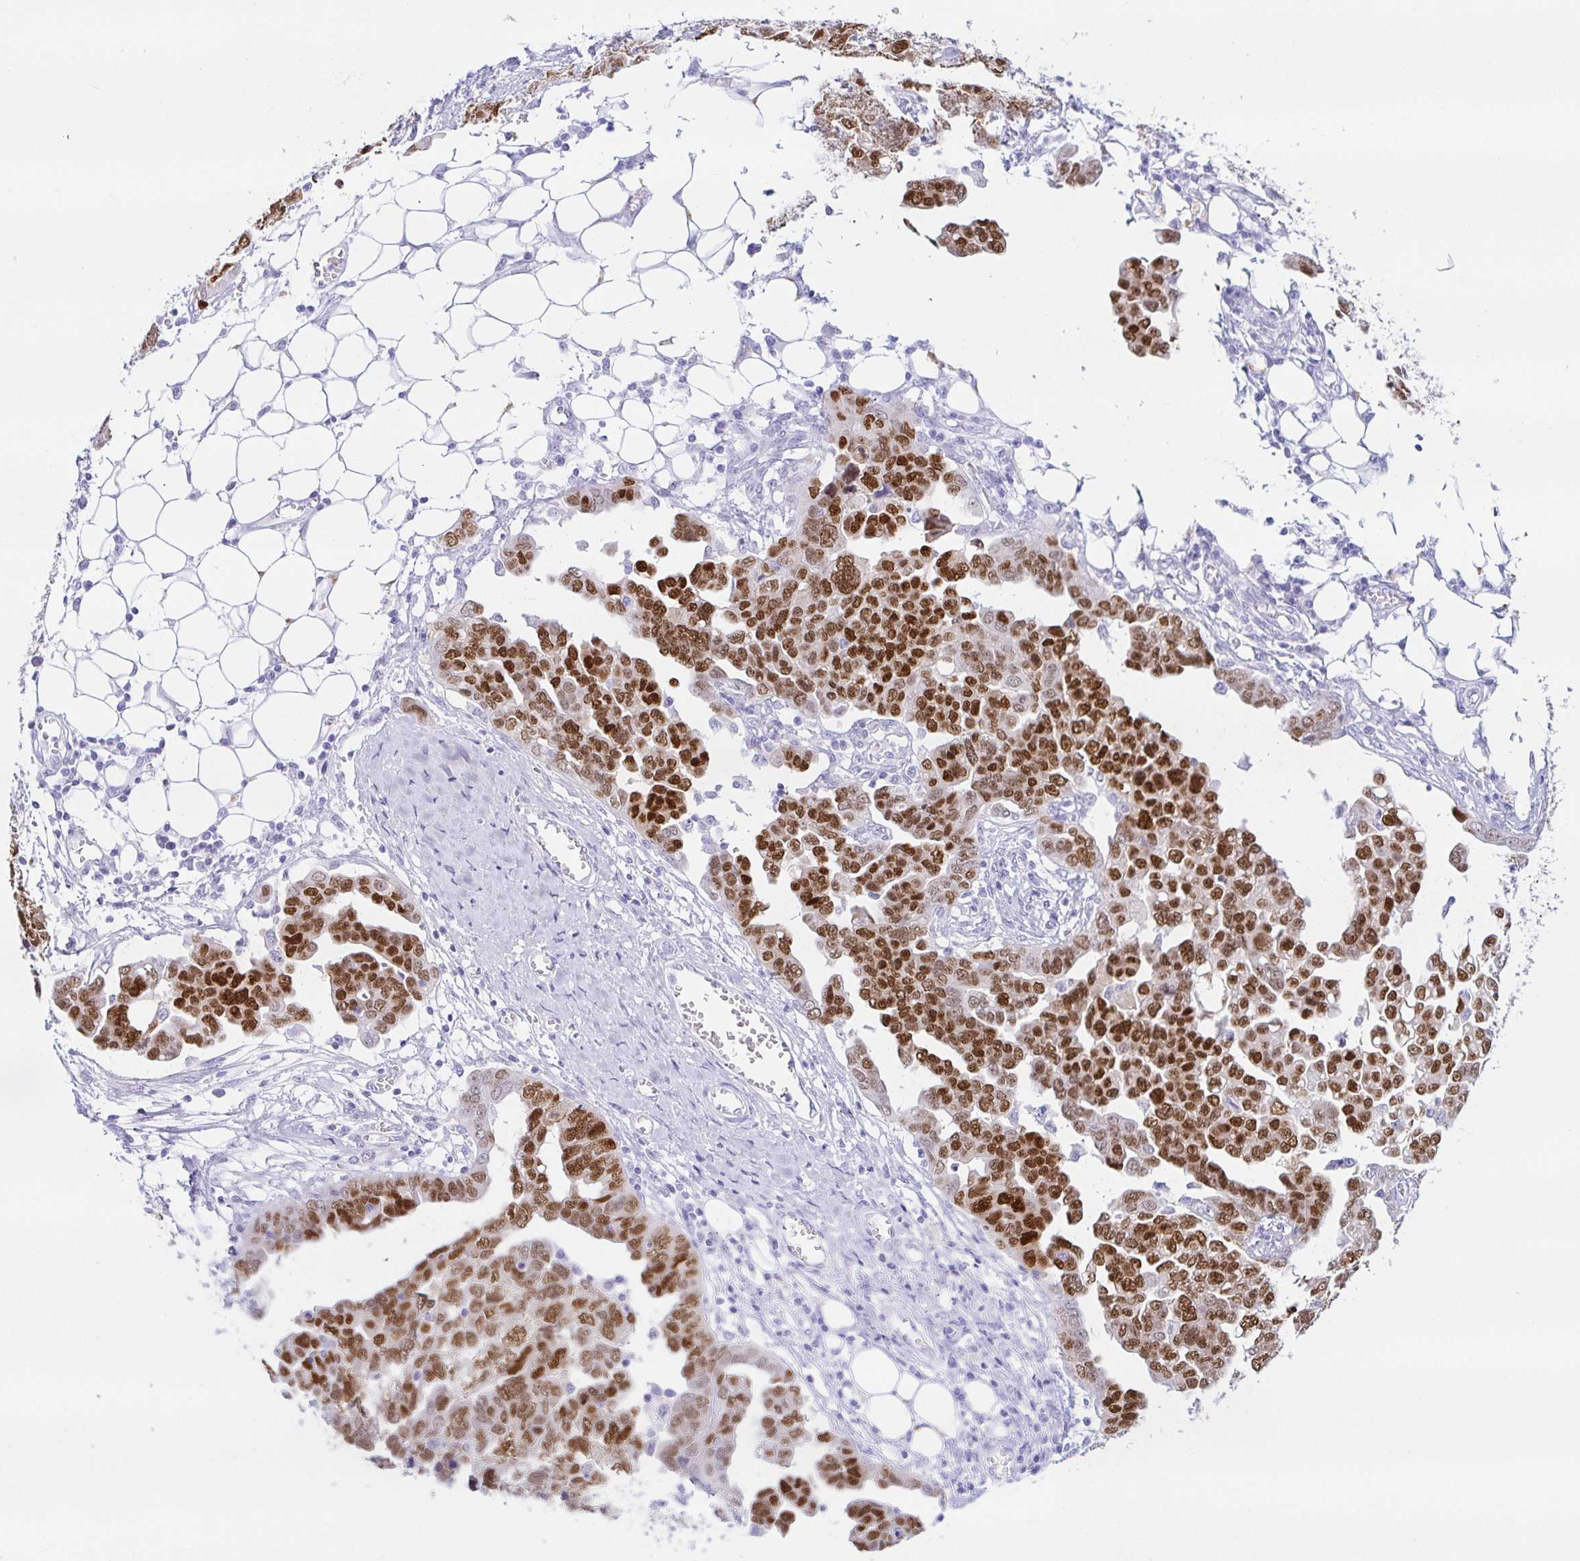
{"staining": {"intensity": "strong", "quantity": ">75%", "location": "nuclear"}, "tissue": "ovarian cancer", "cell_type": "Tumor cells", "image_type": "cancer", "snomed": [{"axis": "morphology", "description": "Cystadenocarcinoma, serous, NOS"}, {"axis": "topography", "description": "Ovary"}], "caption": "This is a micrograph of immunohistochemistry staining of ovarian serous cystadenocarcinoma, which shows strong expression in the nuclear of tumor cells.", "gene": "PAX8", "patient": {"sex": "female", "age": 59}}